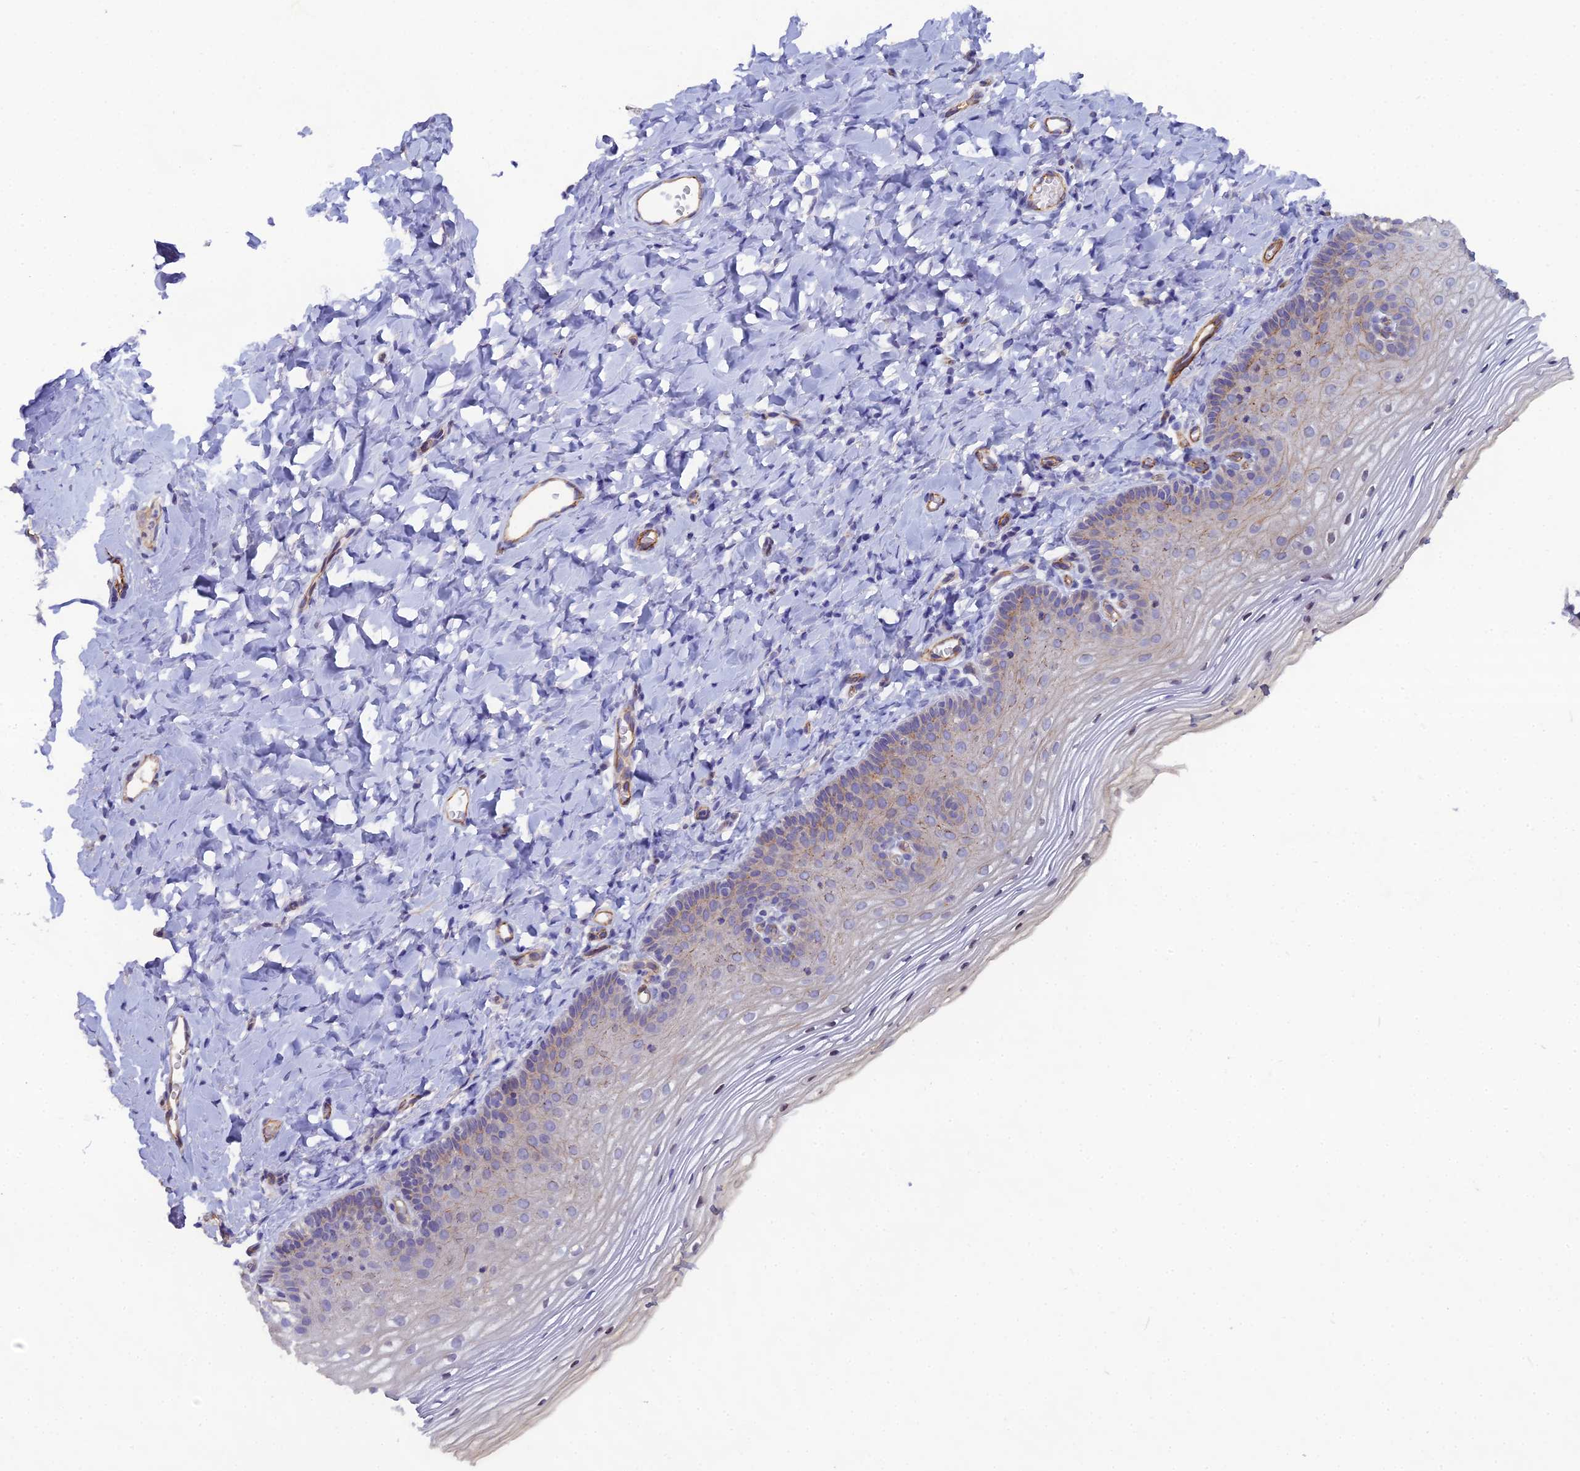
{"staining": {"intensity": "weak", "quantity": "25%-75%", "location": "cytoplasmic/membranous"}, "tissue": "vagina", "cell_type": "Squamous epithelial cells", "image_type": "normal", "snomed": [{"axis": "morphology", "description": "Normal tissue, NOS"}, {"axis": "topography", "description": "Vagina"}], "caption": "Immunohistochemistry (IHC) of normal vagina reveals low levels of weak cytoplasmic/membranous expression in approximately 25%-75% of squamous epithelial cells.", "gene": "CFAP47", "patient": {"sex": "female", "age": 60}}